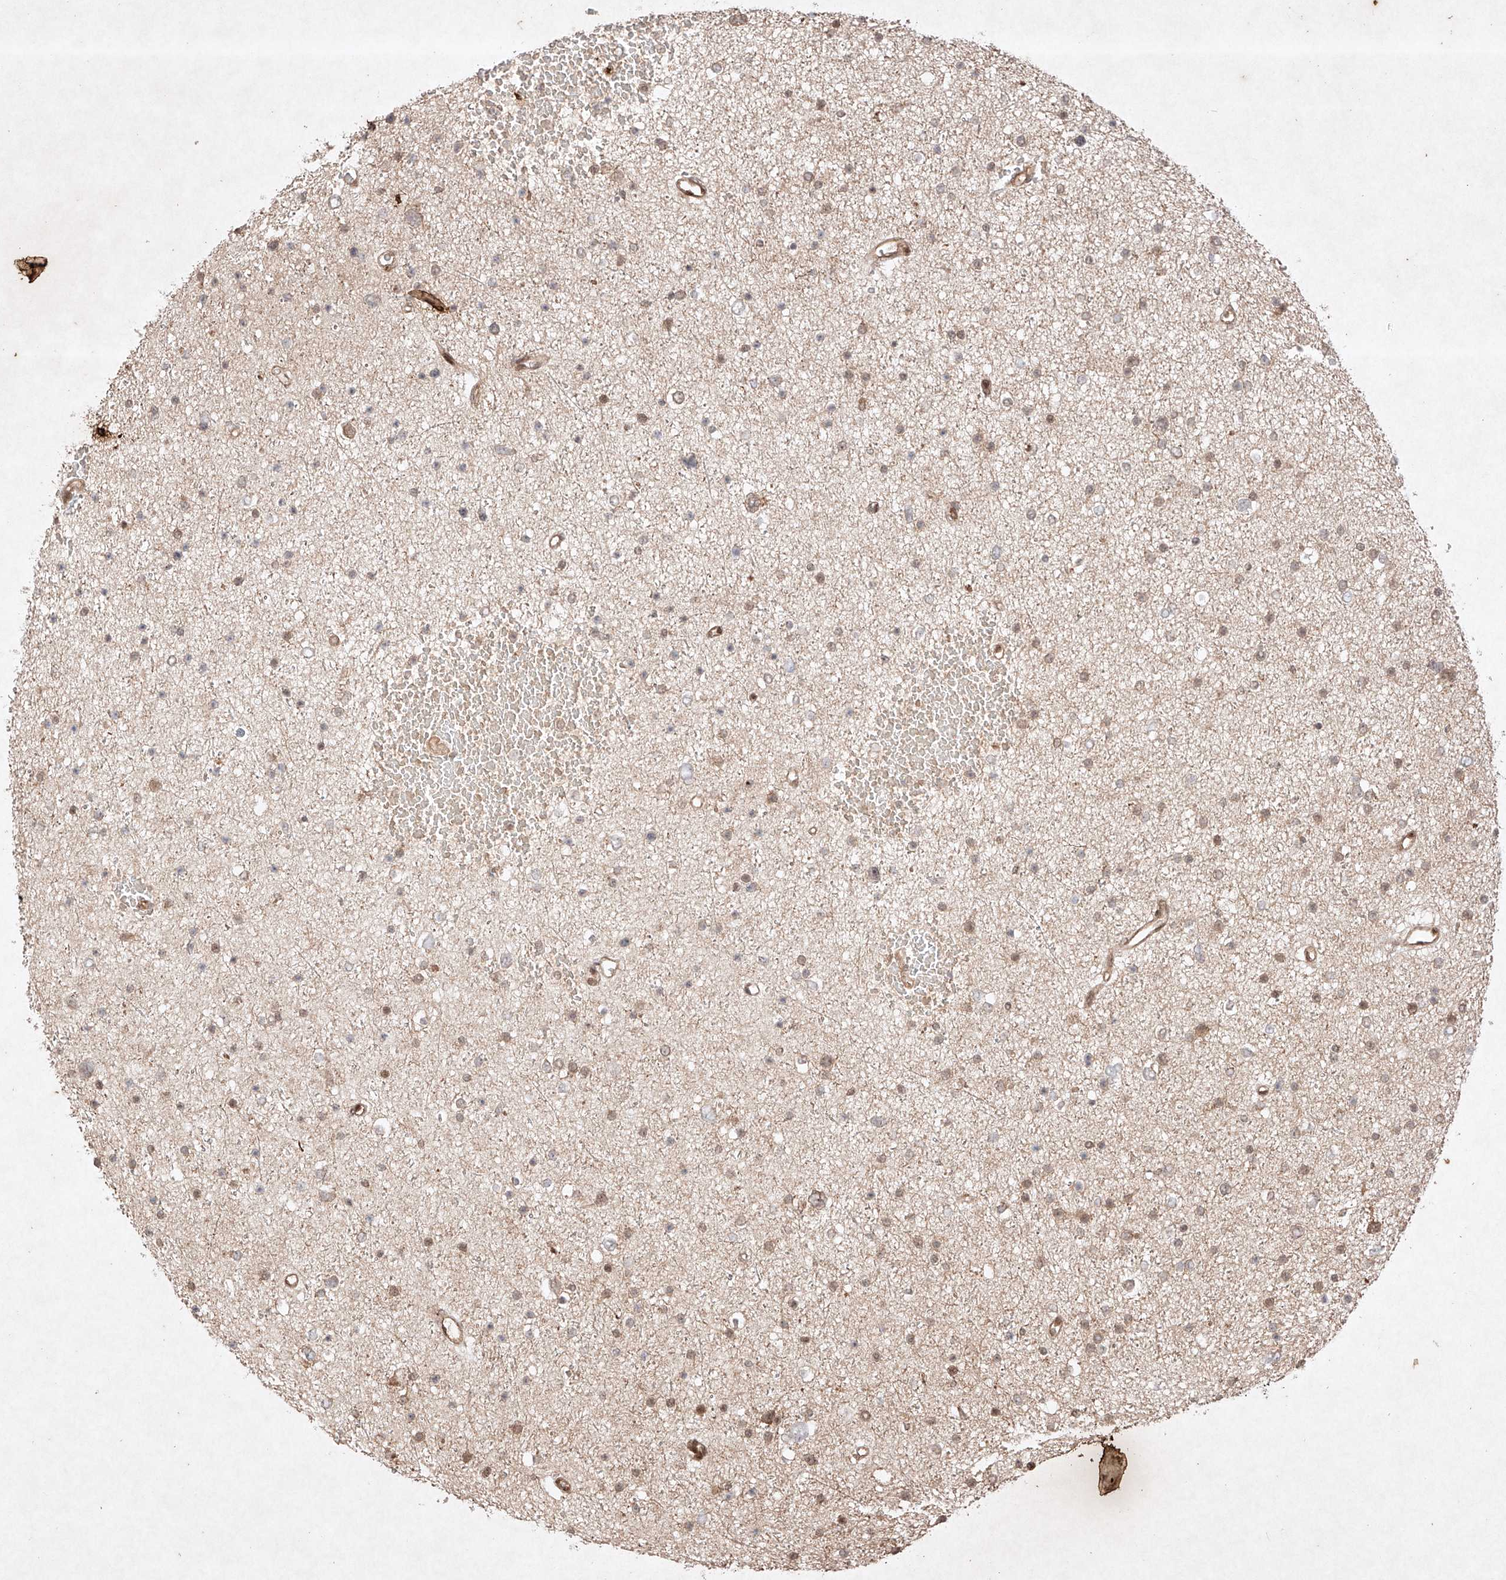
{"staining": {"intensity": "moderate", "quantity": "25%-75%", "location": "nuclear"}, "tissue": "glioma", "cell_type": "Tumor cells", "image_type": "cancer", "snomed": [{"axis": "morphology", "description": "Glioma, malignant, Low grade"}, {"axis": "topography", "description": "Brain"}], "caption": "A brown stain labels moderate nuclear positivity of a protein in human malignant glioma (low-grade) tumor cells.", "gene": "RNF31", "patient": {"sex": "female", "age": 37}}